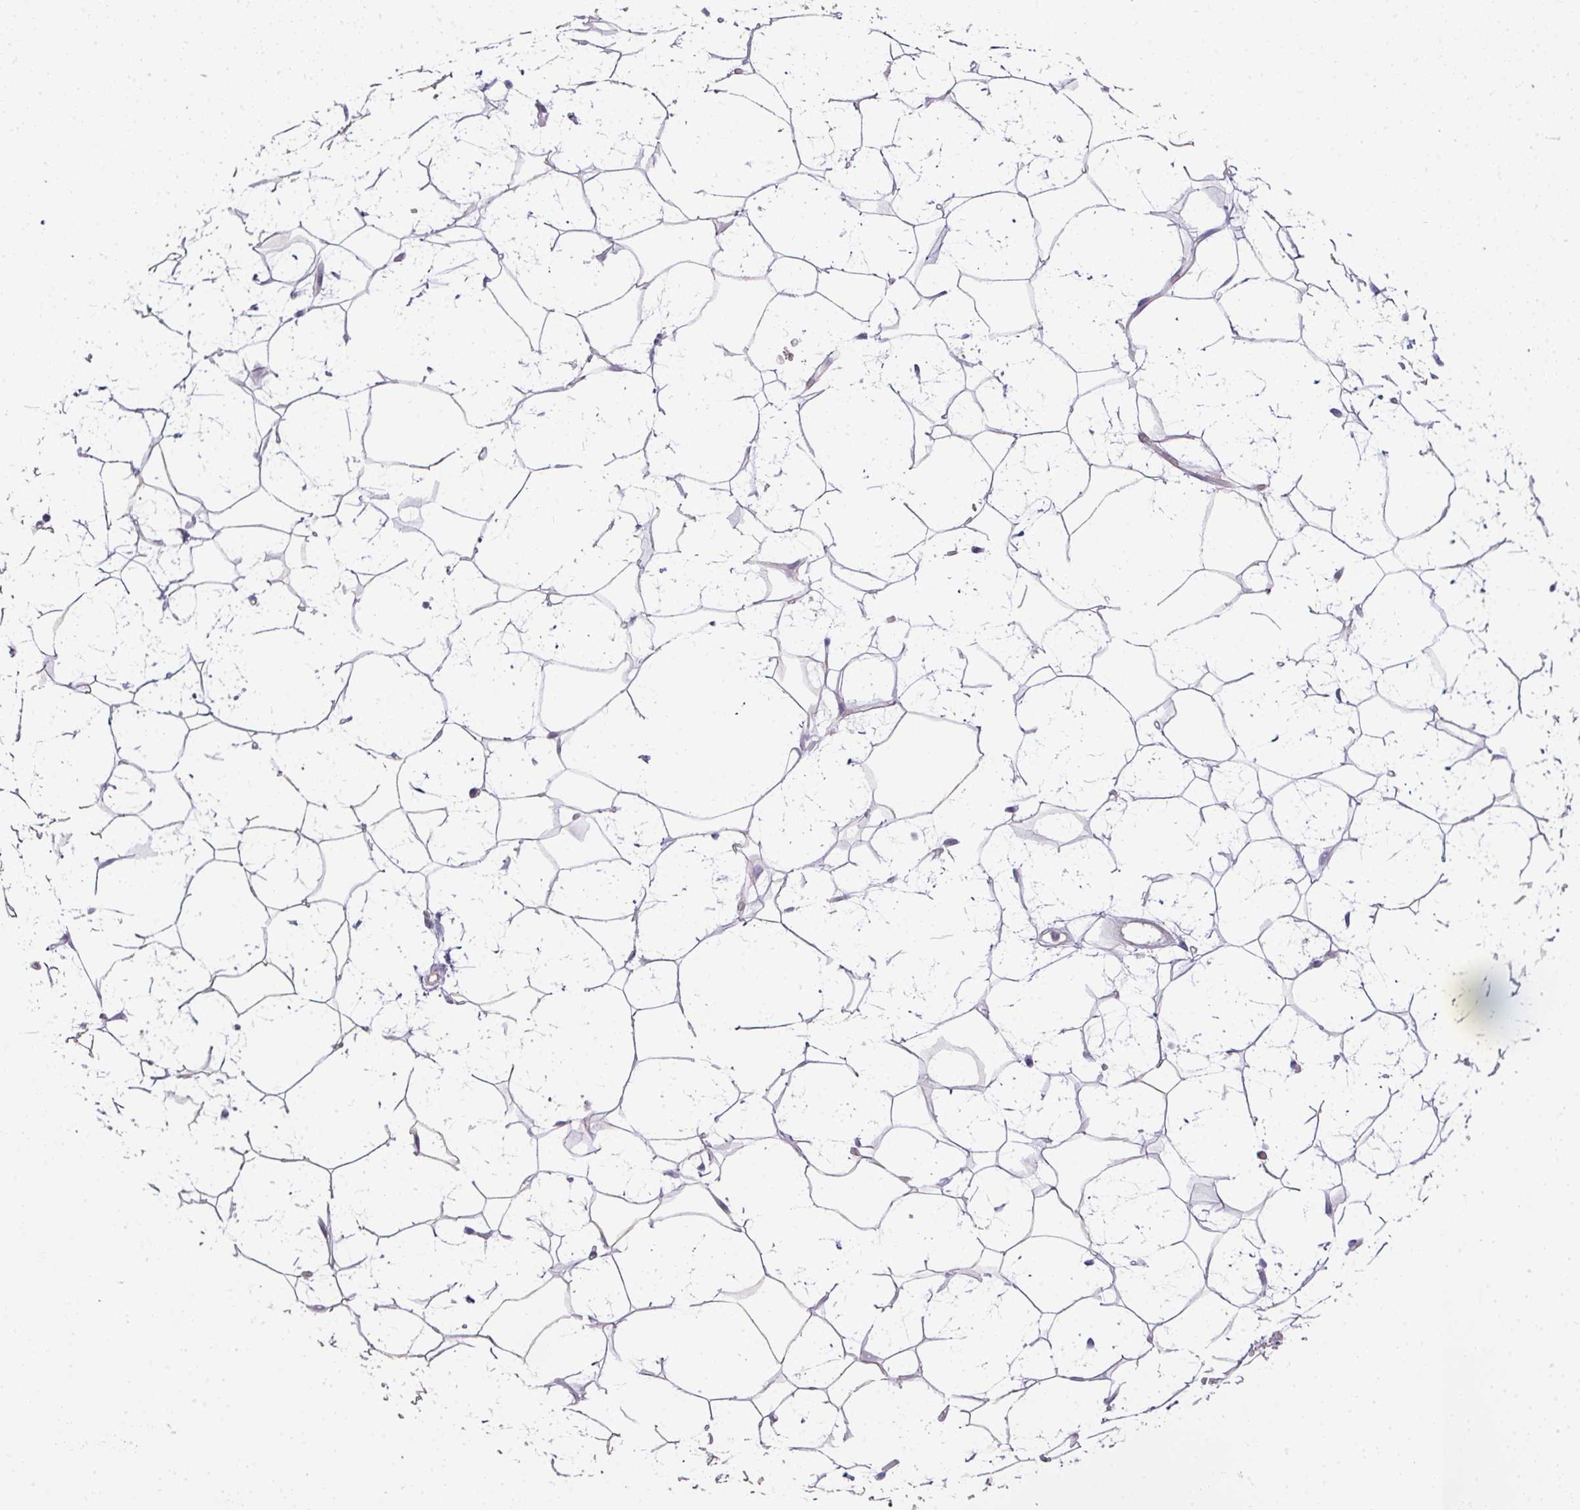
{"staining": {"intensity": "negative", "quantity": "none", "location": "none"}, "tissue": "adipose tissue", "cell_type": "Adipocytes", "image_type": "normal", "snomed": [{"axis": "morphology", "description": "Normal tissue, NOS"}, {"axis": "topography", "description": "Breast"}], "caption": "This is a histopathology image of IHC staining of benign adipose tissue, which shows no staining in adipocytes.", "gene": "HOXC13", "patient": {"sex": "female", "age": 26}}